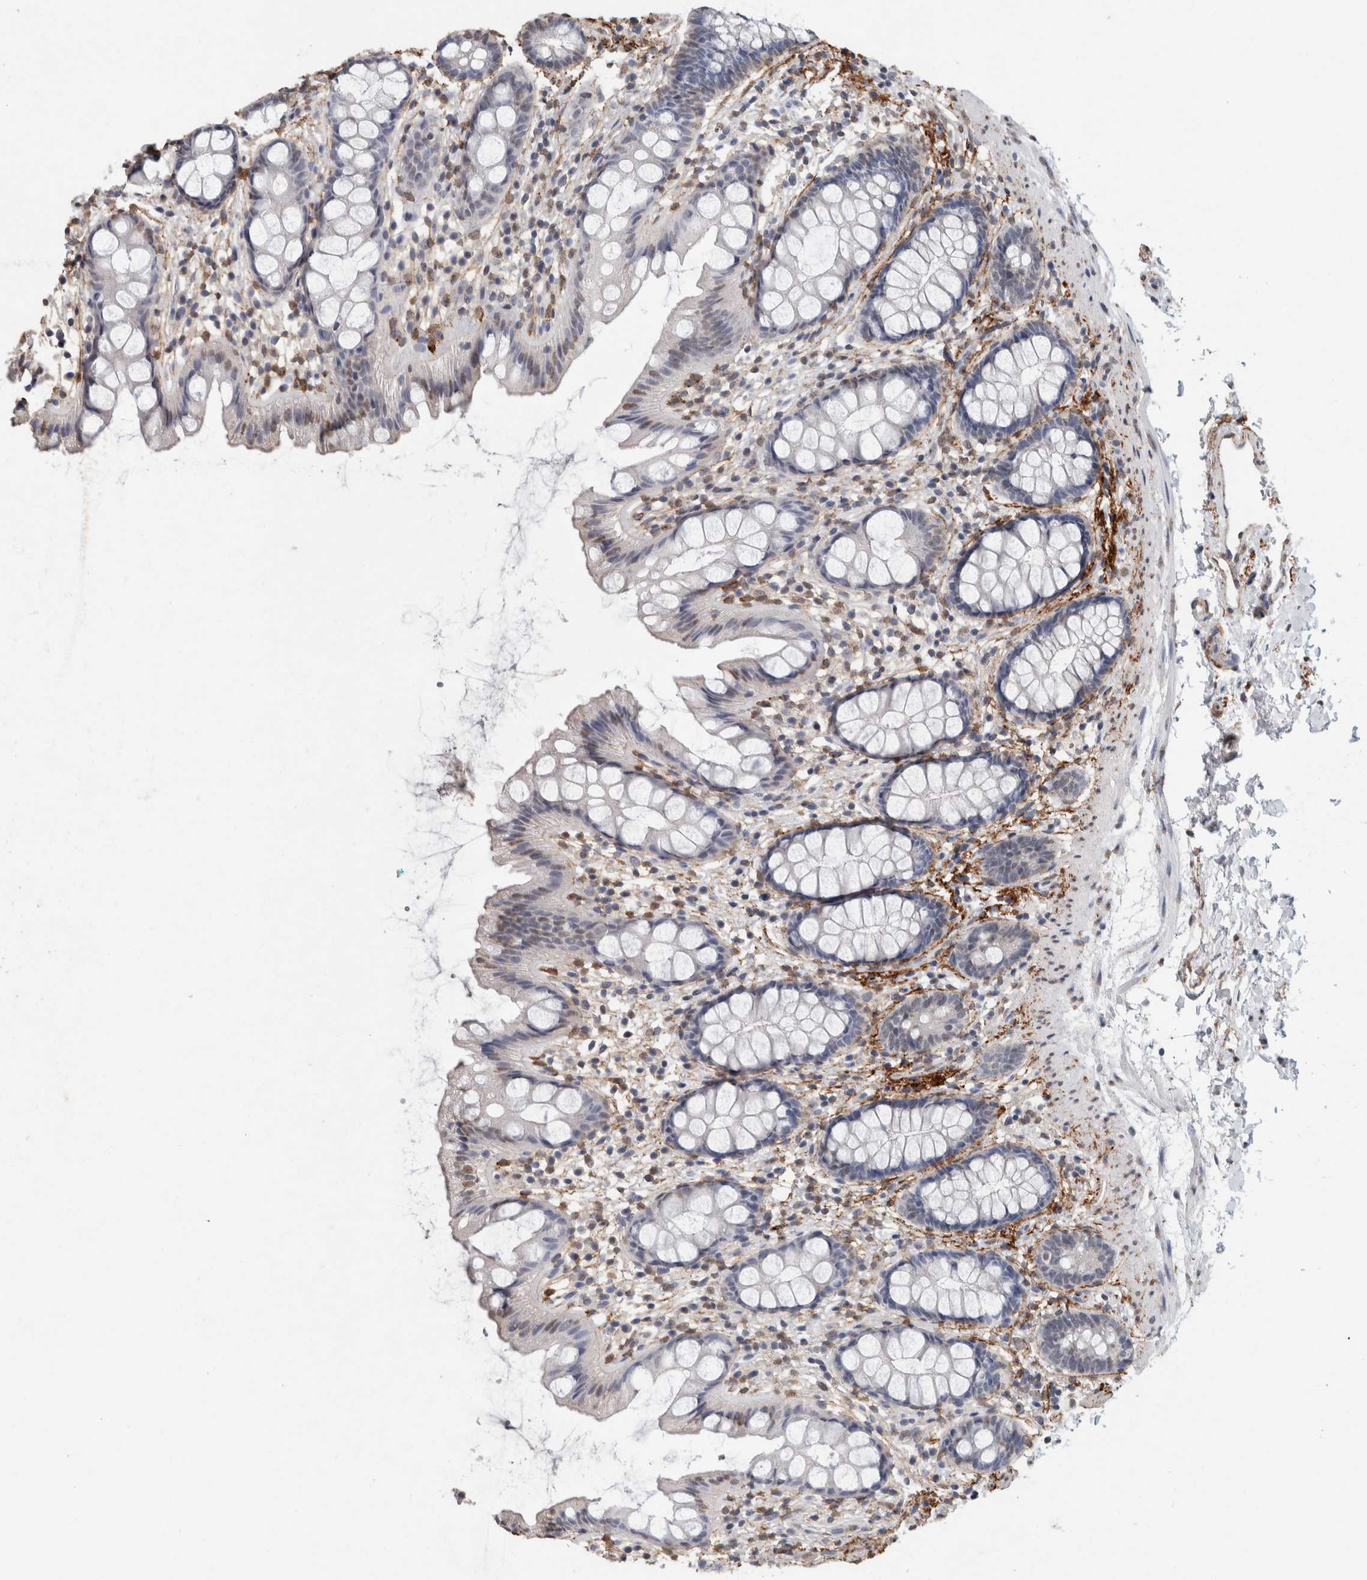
{"staining": {"intensity": "weak", "quantity": "<25%", "location": "nuclear"}, "tissue": "rectum", "cell_type": "Glandular cells", "image_type": "normal", "snomed": [{"axis": "morphology", "description": "Normal tissue, NOS"}, {"axis": "topography", "description": "Rectum"}], "caption": "Immunohistochemistry image of normal rectum stained for a protein (brown), which displays no staining in glandular cells. The staining was performed using DAB to visualize the protein expression in brown, while the nuclei were stained in blue with hematoxylin (Magnification: 20x).", "gene": "LTBP1", "patient": {"sex": "female", "age": 65}}